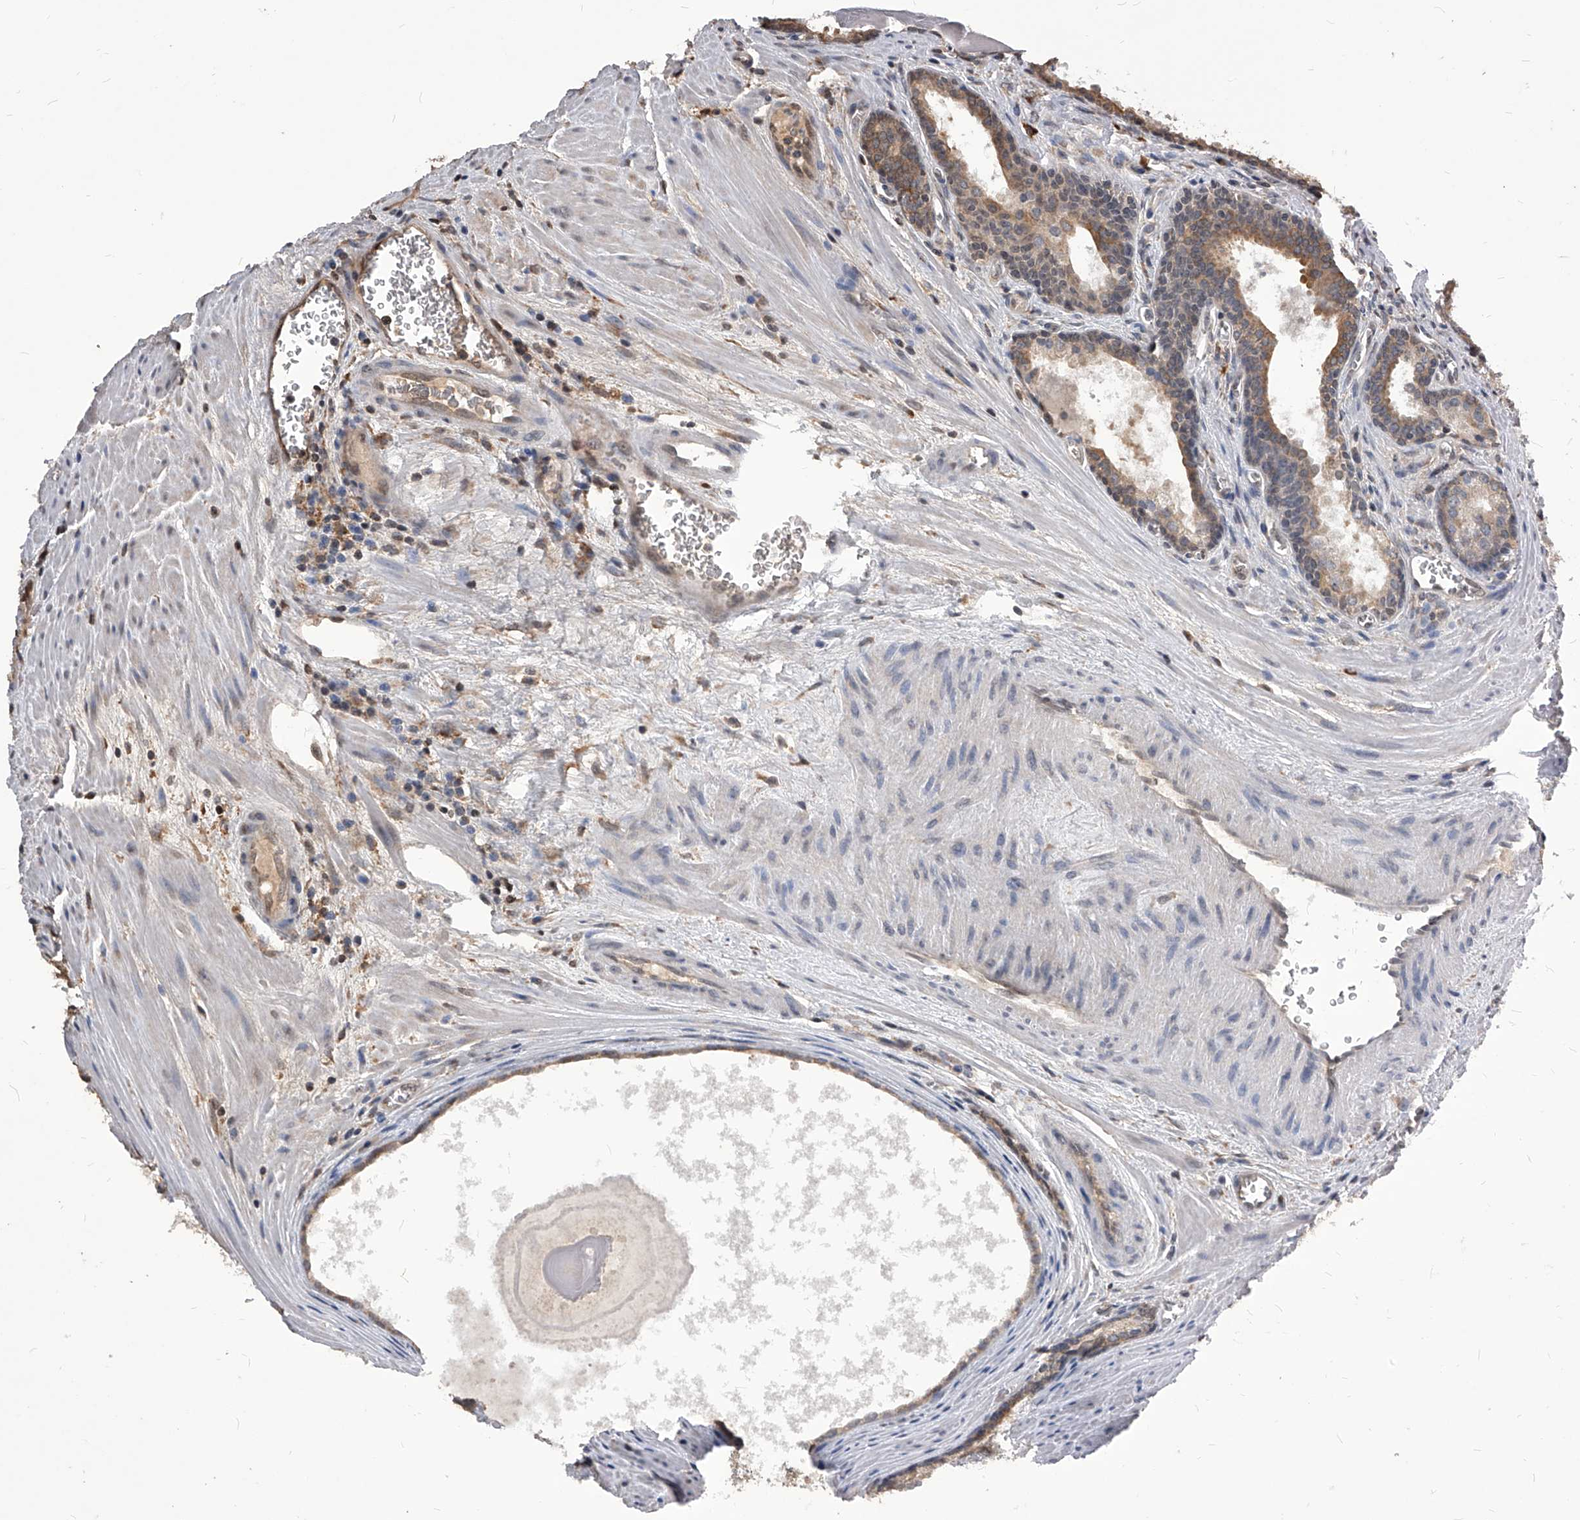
{"staining": {"intensity": "moderate", "quantity": "25%-75%", "location": "cytoplasmic/membranous"}, "tissue": "prostate cancer", "cell_type": "Tumor cells", "image_type": "cancer", "snomed": [{"axis": "morphology", "description": "Adenocarcinoma, Low grade"}, {"axis": "topography", "description": "Prostate"}], "caption": "Protein staining of prostate low-grade adenocarcinoma tissue shows moderate cytoplasmic/membranous staining in about 25%-75% of tumor cells.", "gene": "ID1", "patient": {"sex": "male", "age": 54}}